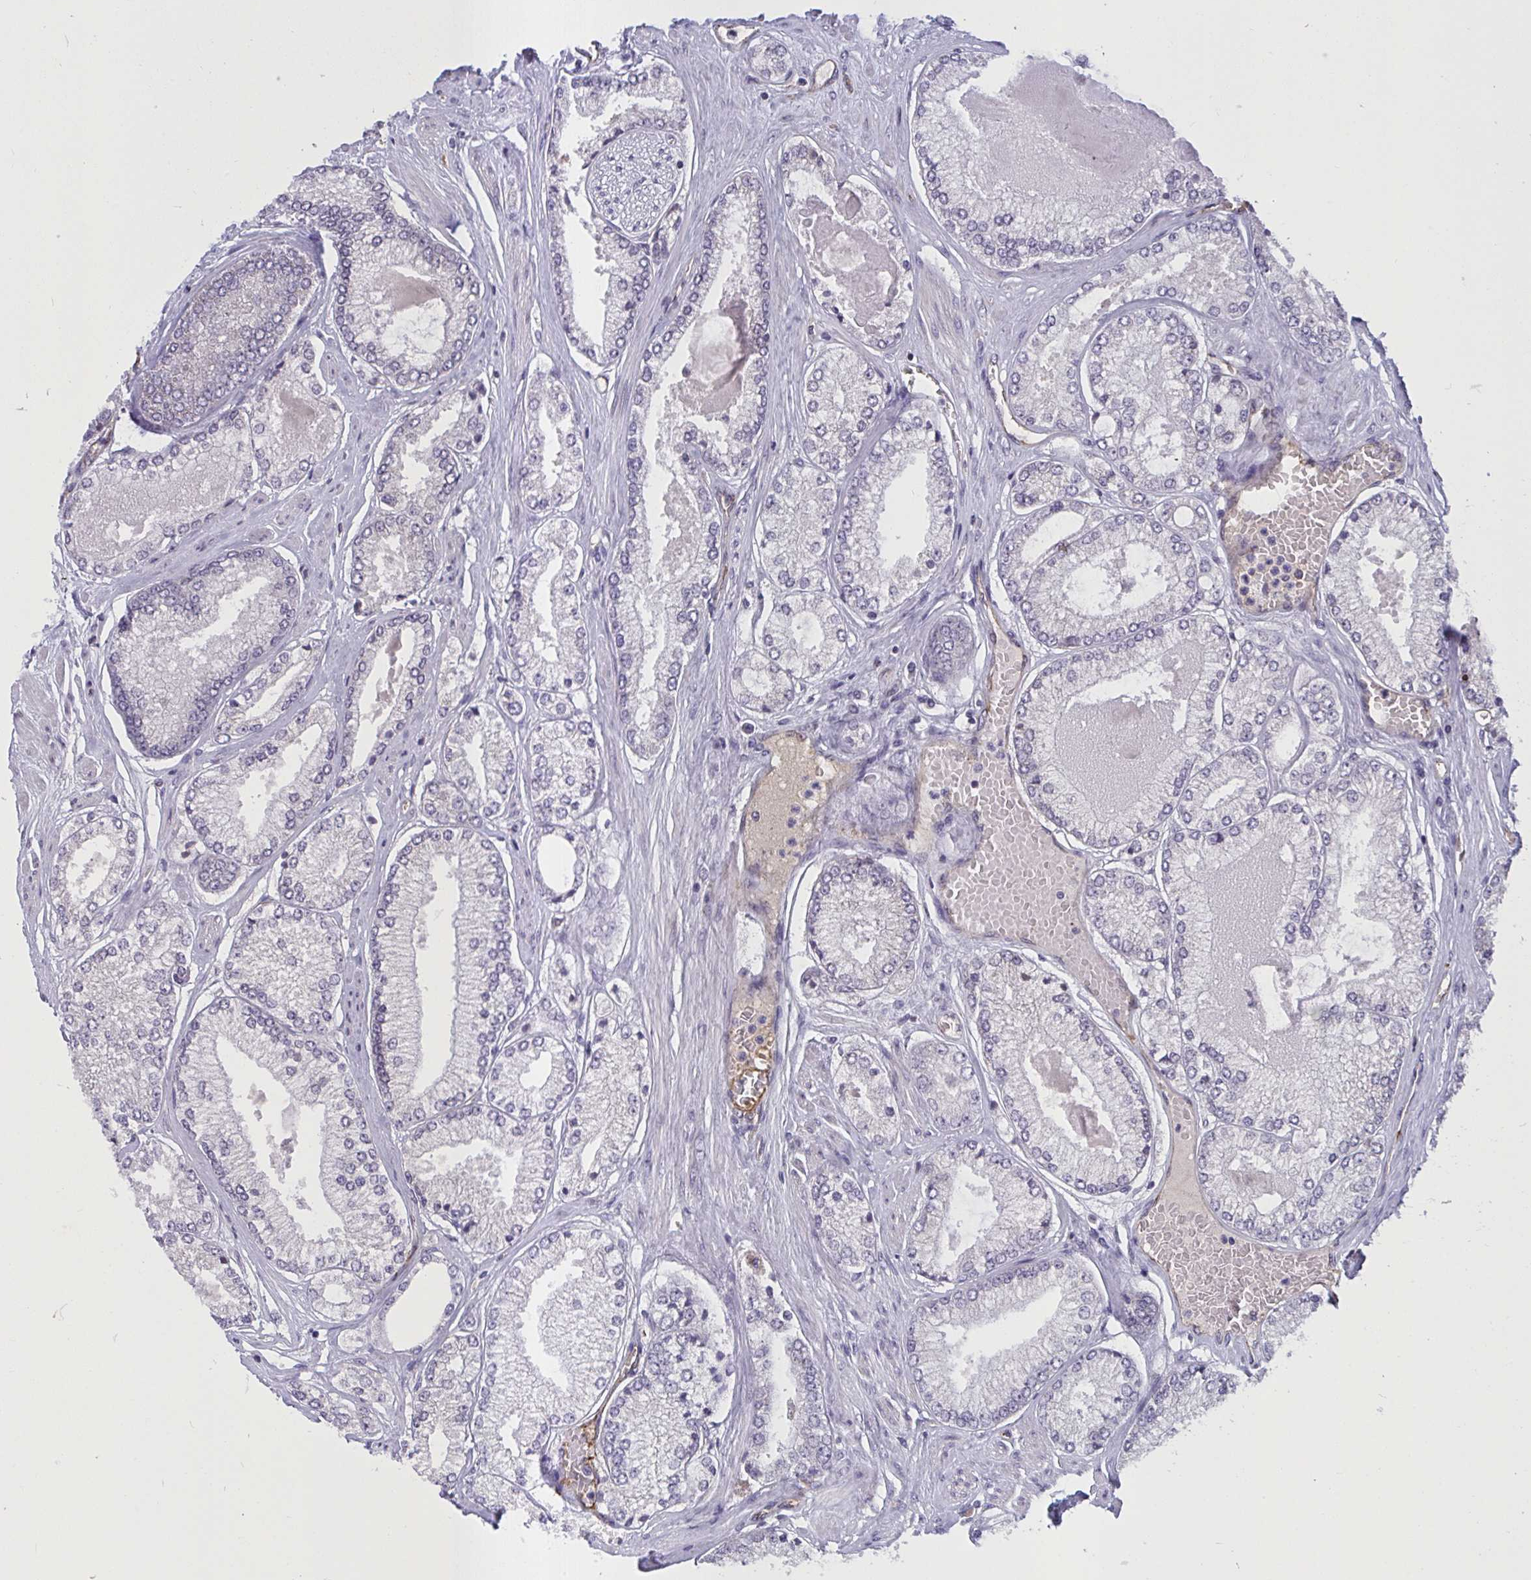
{"staining": {"intensity": "negative", "quantity": "none", "location": "none"}, "tissue": "prostate cancer", "cell_type": "Tumor cells", "image_type": "cancer", "snomed": [{"axis": "morphology", "description": "Adenocarcinoma, Low grade"}, {"axis": "topography", "description": "Prostate"}], "caption": "An IHC micrograph of prostate low-grade adenocarcinoma is shown. There is no staining in tumor cells of prostate low-grade adenocarcinoma.", "gene": "SEMA6B", "patient": {"sex": "male", "age": 67}}